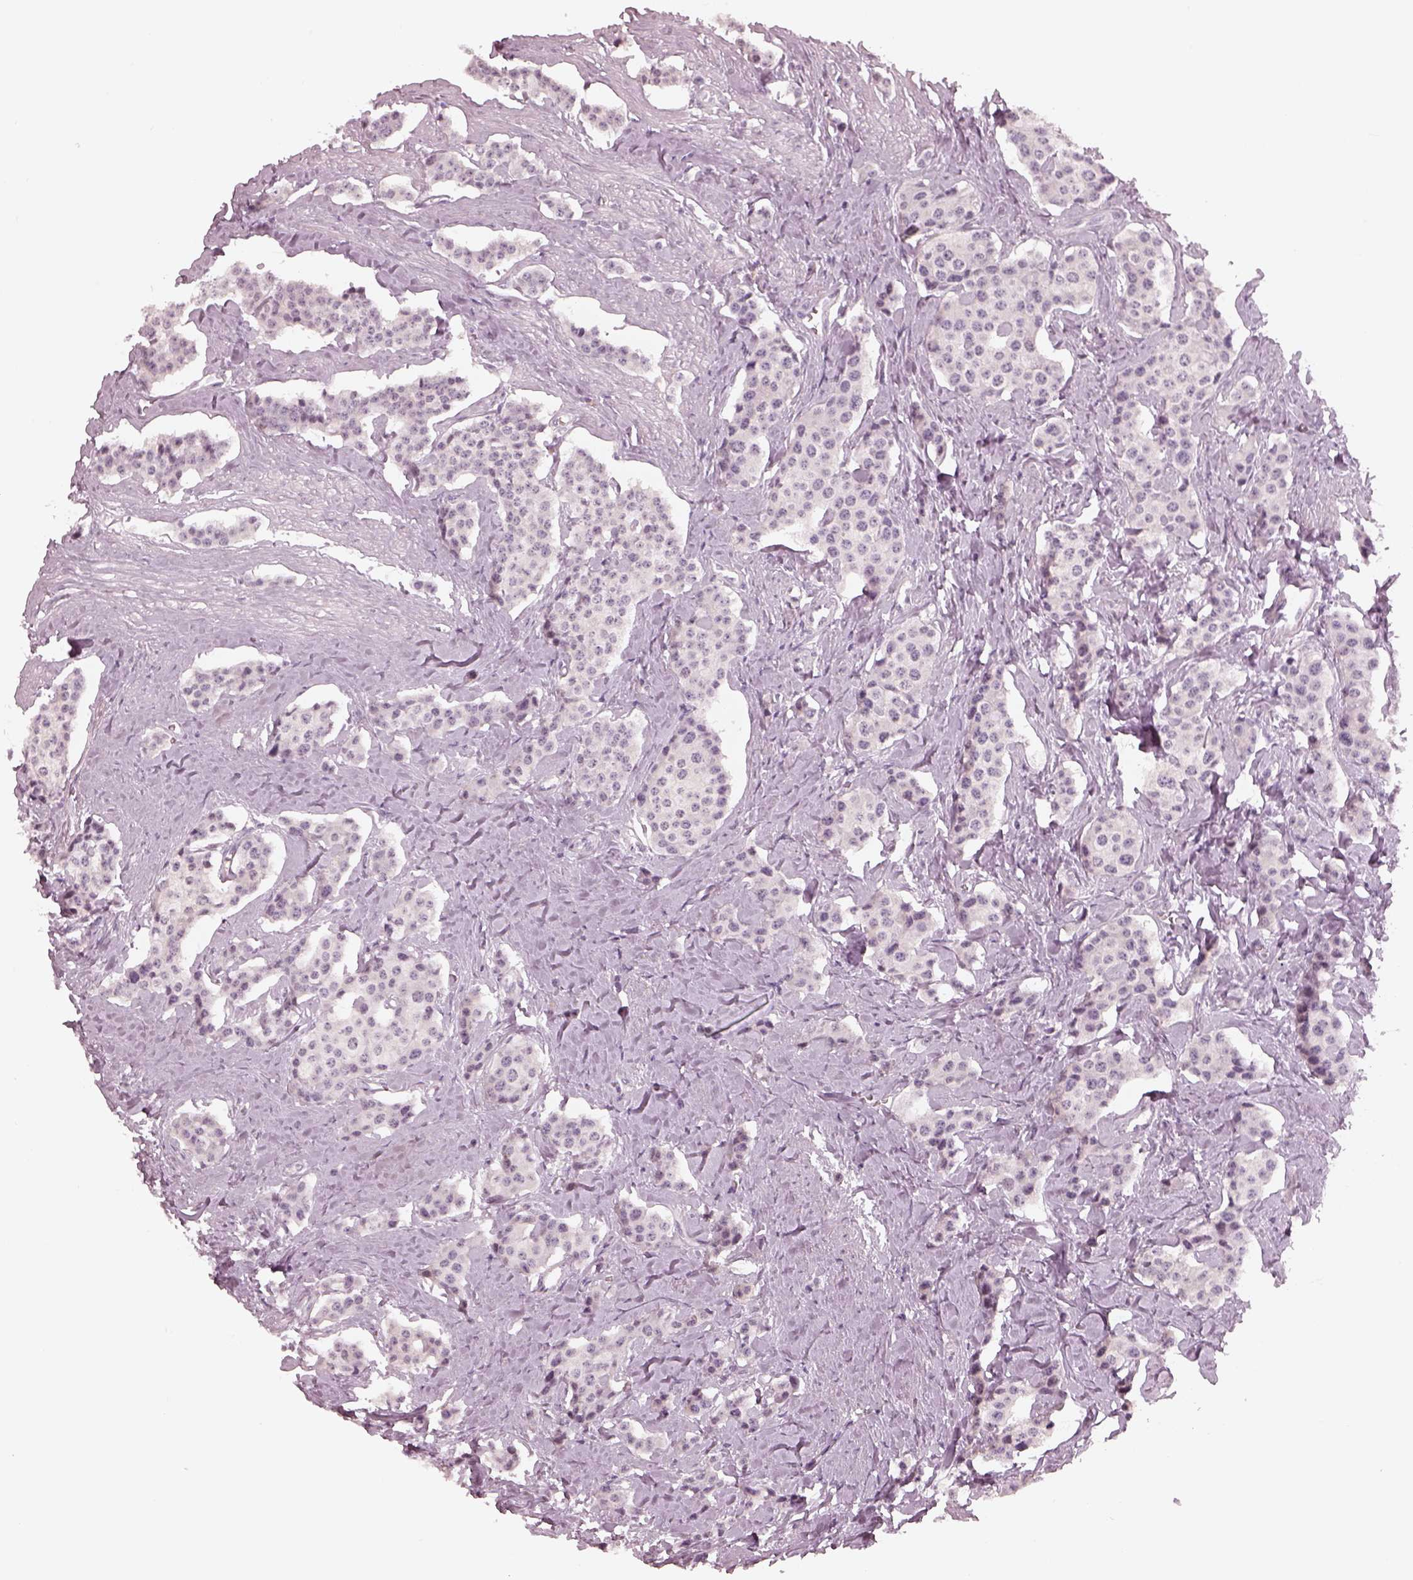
{"staining": {"intensity": "negative", "quantity": "none", "location": "none"}, "tissue": "carcinoid", "cell_type": "Tumor cells", "image_type": "cancer", "snomed": [{"axis": "morphology", "description": "Carcinoid, malignant, NOS"}, {"axis": "topography", "description": "Small intestine"}], "caption": "Tumor cells show no significant staining in carcinoid. The staining is performed using DAB brown chromogen with nuclei counter-stained in using hematoxylin.", "gene": "EGR4", "patient": {"sex": "female", "age": 64}}